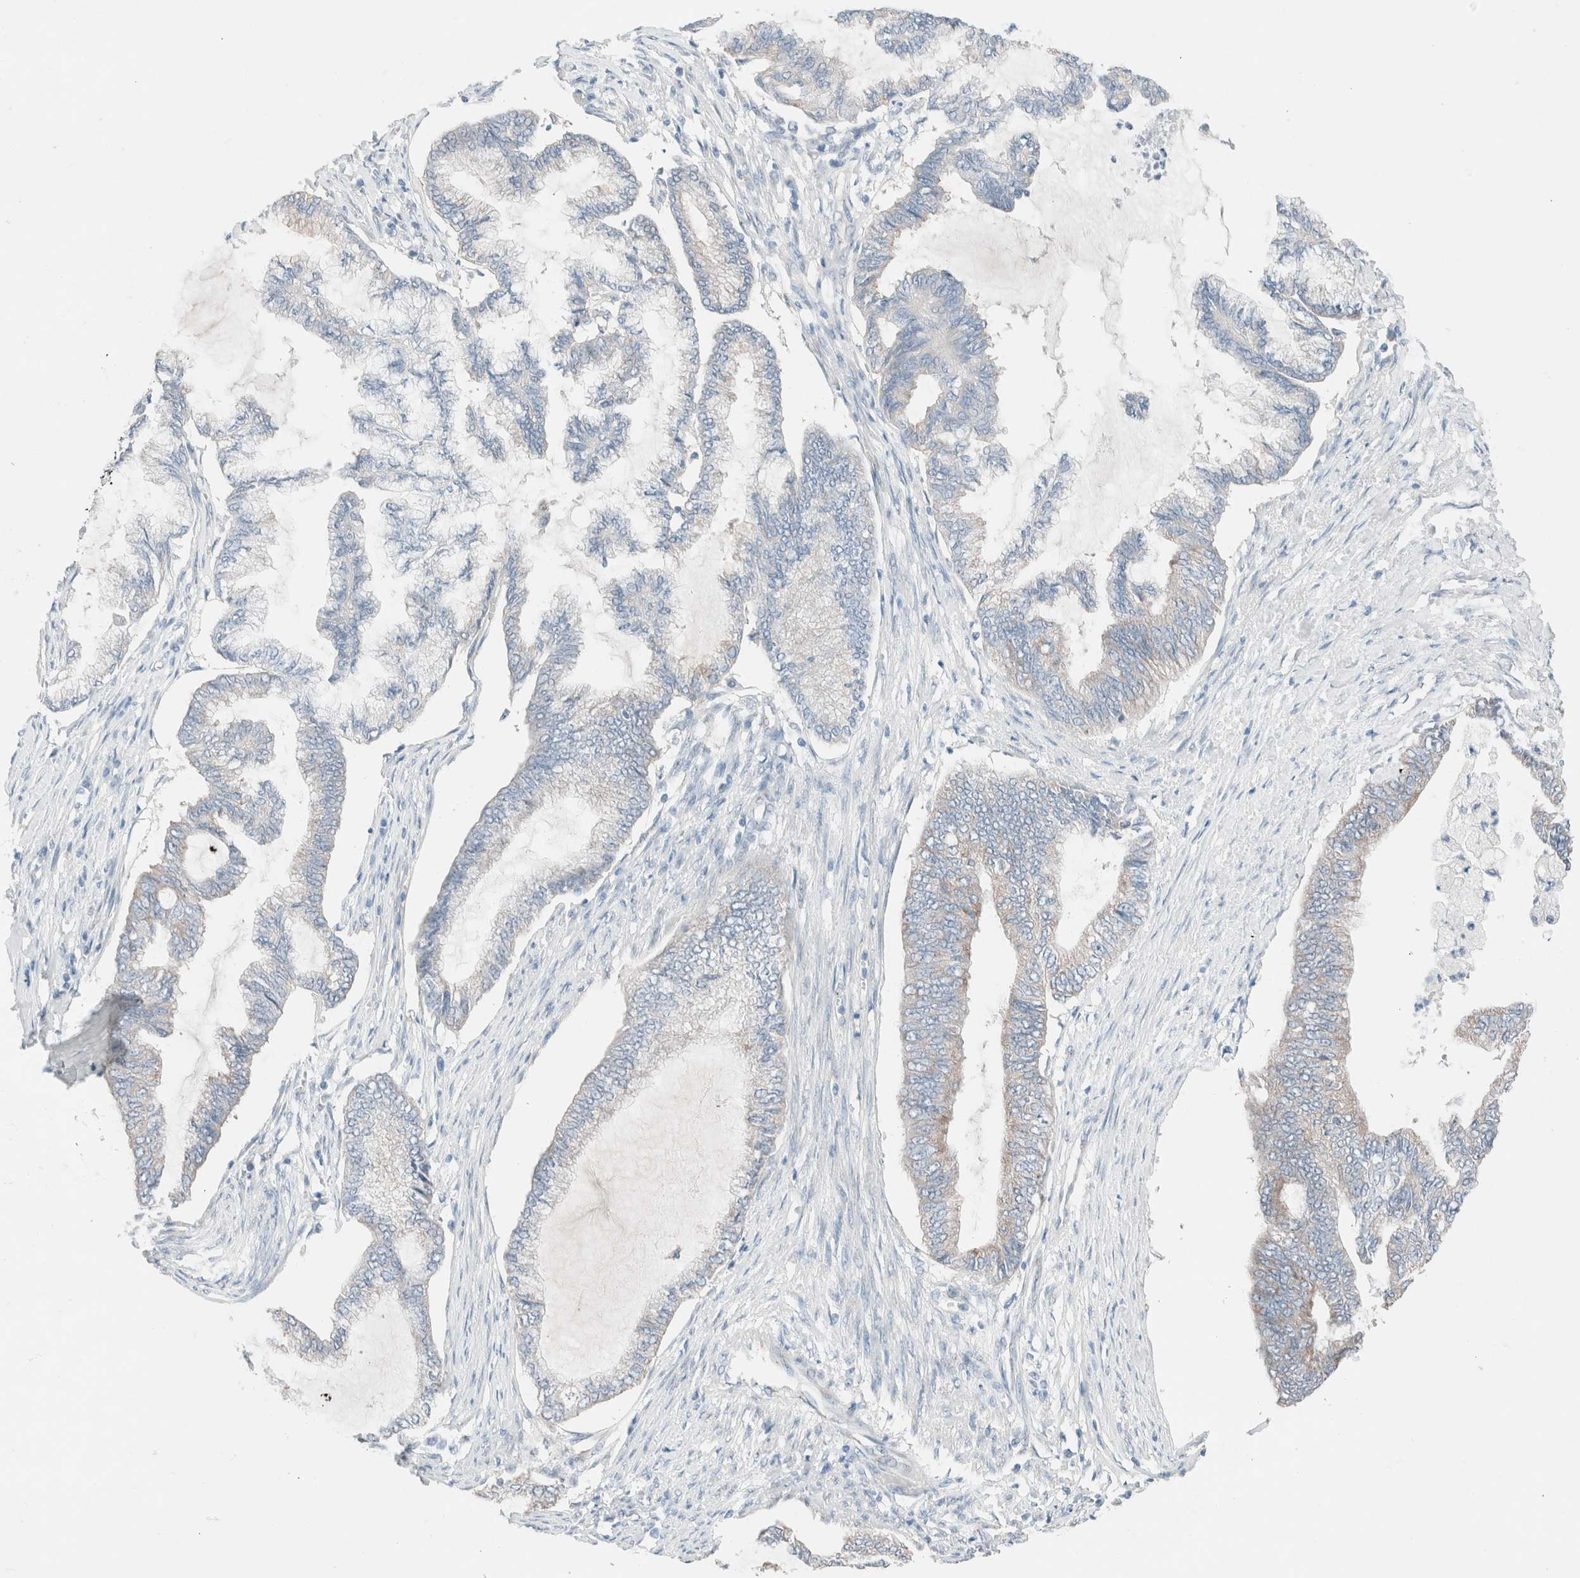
{"staining": {"intensity": "weak", "quantity": "25%-75%", "location": "cytoplasmic/membranous"}, "tissue": "endometrial cancer", "cell_type": "Tumor cells", "image_type": "cancer", "snomed": [{"axis": "morphology", "description": "Adenocarcinoma, NOS"}, {"axis": "topography", "description": "Endometrium"}], "caption": "A micrograph of human adenocarcinoma (endometrial) stained for a protein exhibits weak cytoplasmic/membranous brown staining in tumor cells. The protein of interest is shown in brown color, while the nuclei are stained blue.", "gene": "CASC3", "patient": {"sex": "female", "age": 86}}